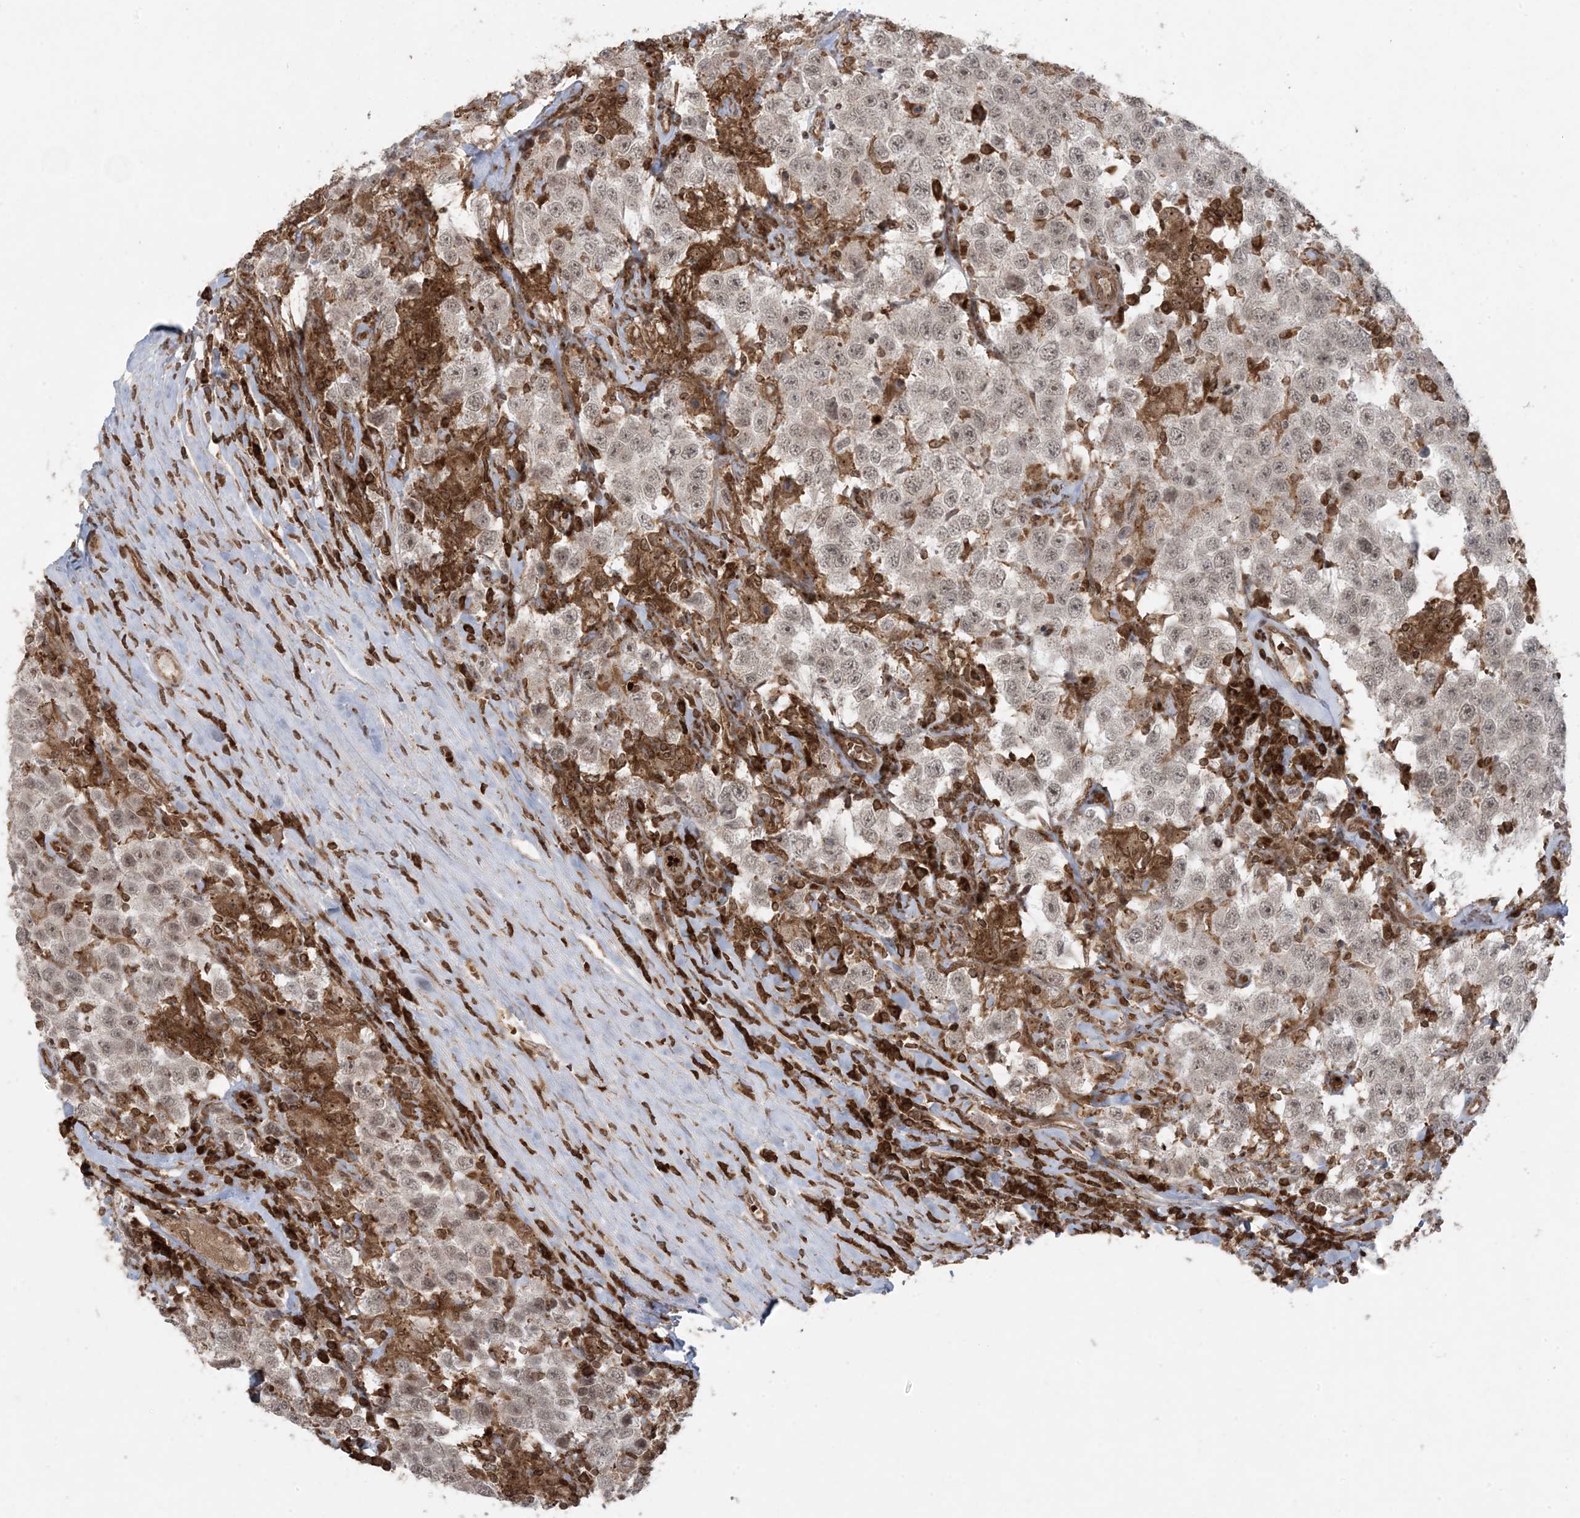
{"staining": {"intensity": "weak", "quantity": ">75%", "location": "nuclear"}, "tissue": "testis cancer", "cell_type": "Tumor cells", "image_type": "cancer", "snomed": [{"axis": "morphology", "description": "Seminoma, NOS"}, {"axis": "topography", "description": "Testis"}], "caption": "Immunohistochemistry (IHC) image of human testis cancer stained for a protein (brown), which displays low levels of weak nuclear staining in approximately >75% of tumor cells.", "gene": "DDX19B", "patient": {"sex": "male", "age": 41}}